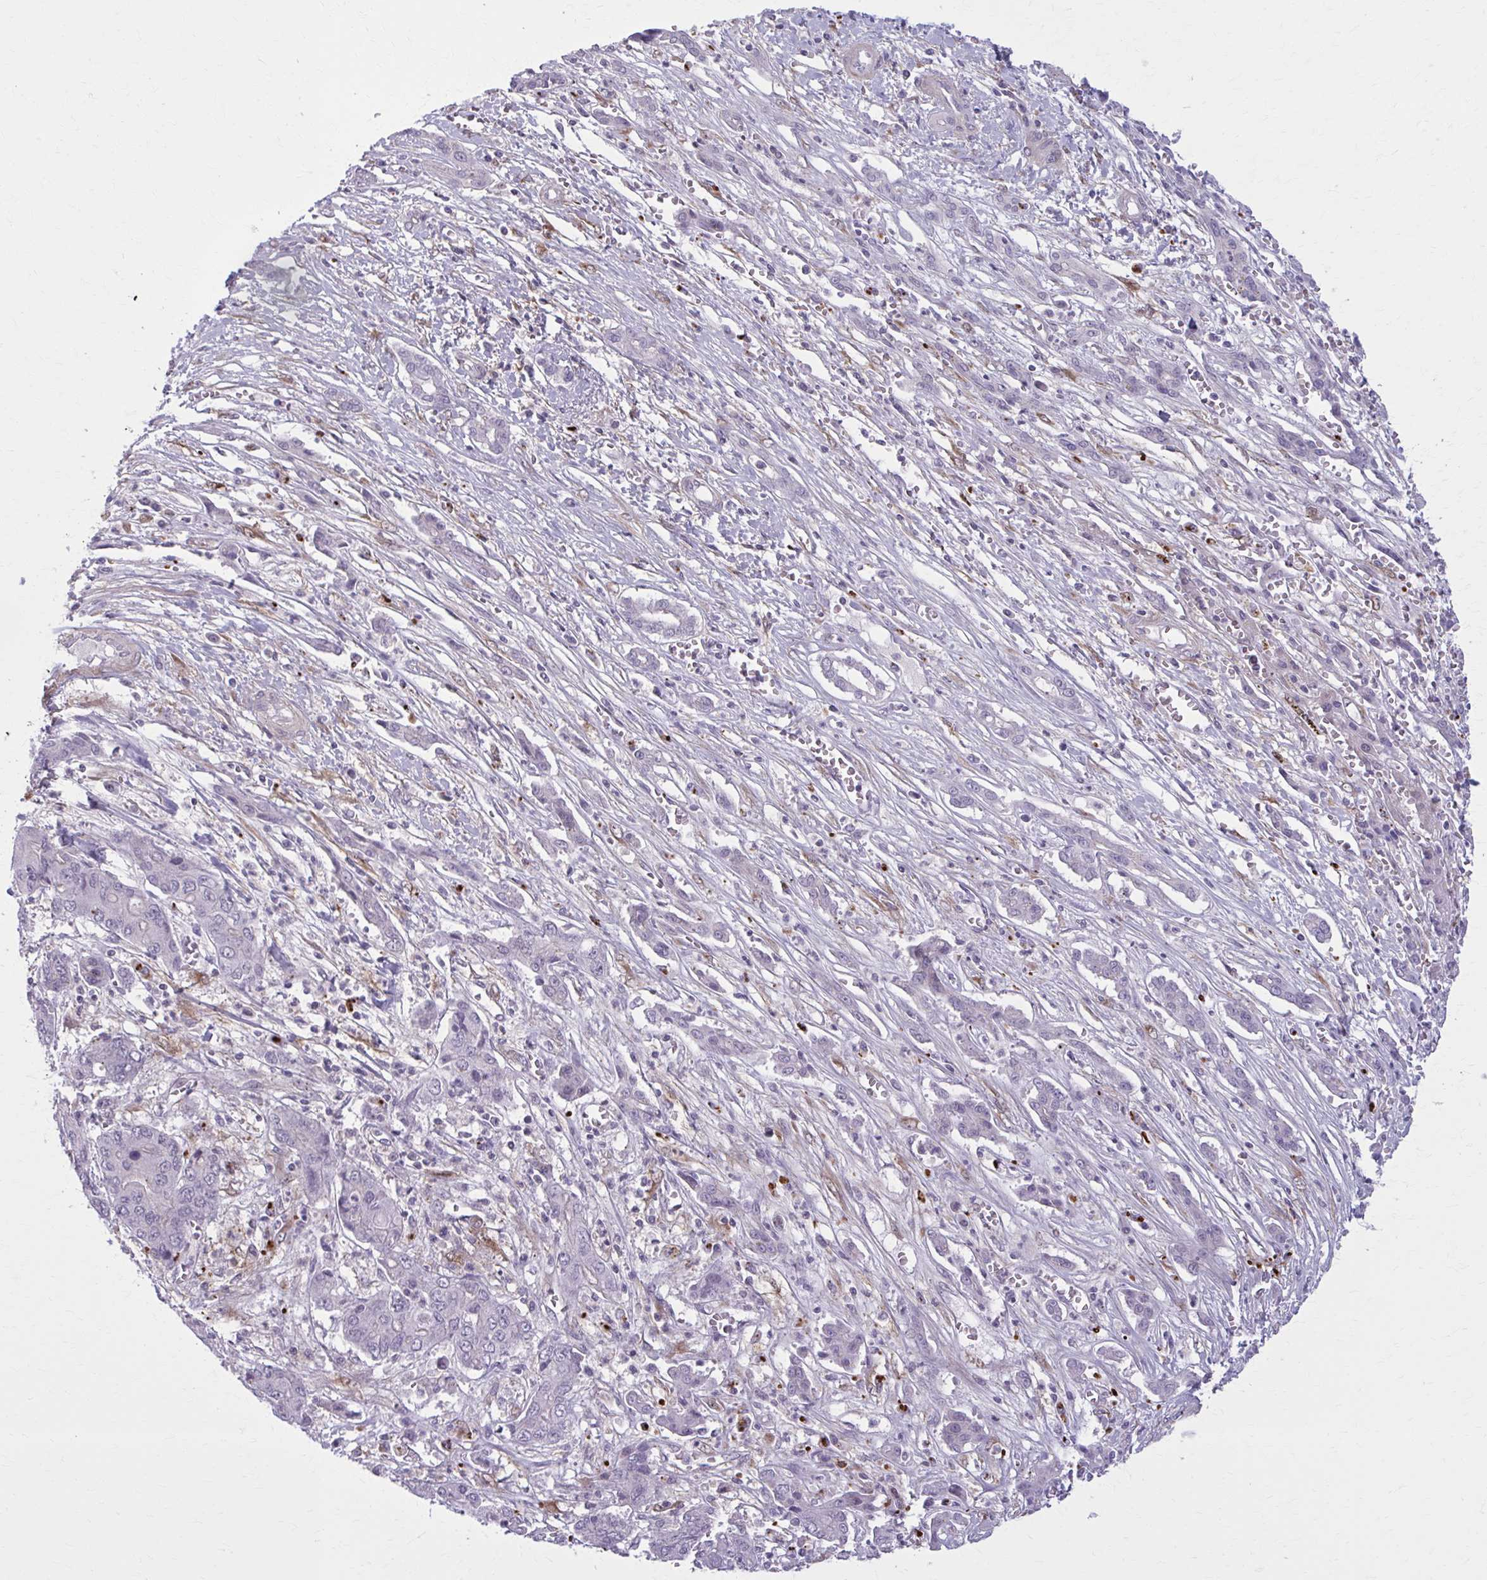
{"staining": {"intensity": "negative", "quantity": "none", "location": "none"}, "tissue": "liver cancer", "cell_type": "Tumor cells", "image_type": "cancer", "snomed": [{"axis": "morphology", "description": "Cholangiocarcinoma"}, {"axis": "topography", "description": "Liver"}], "caption": "Immunohistochemistry (IHC) photomicrograph of liver cancer stained for a protein (brown), which exhibits no expression in tumor cells.", "gene": "NUMBL", "patient": {"sex": "male", "age": 67}}